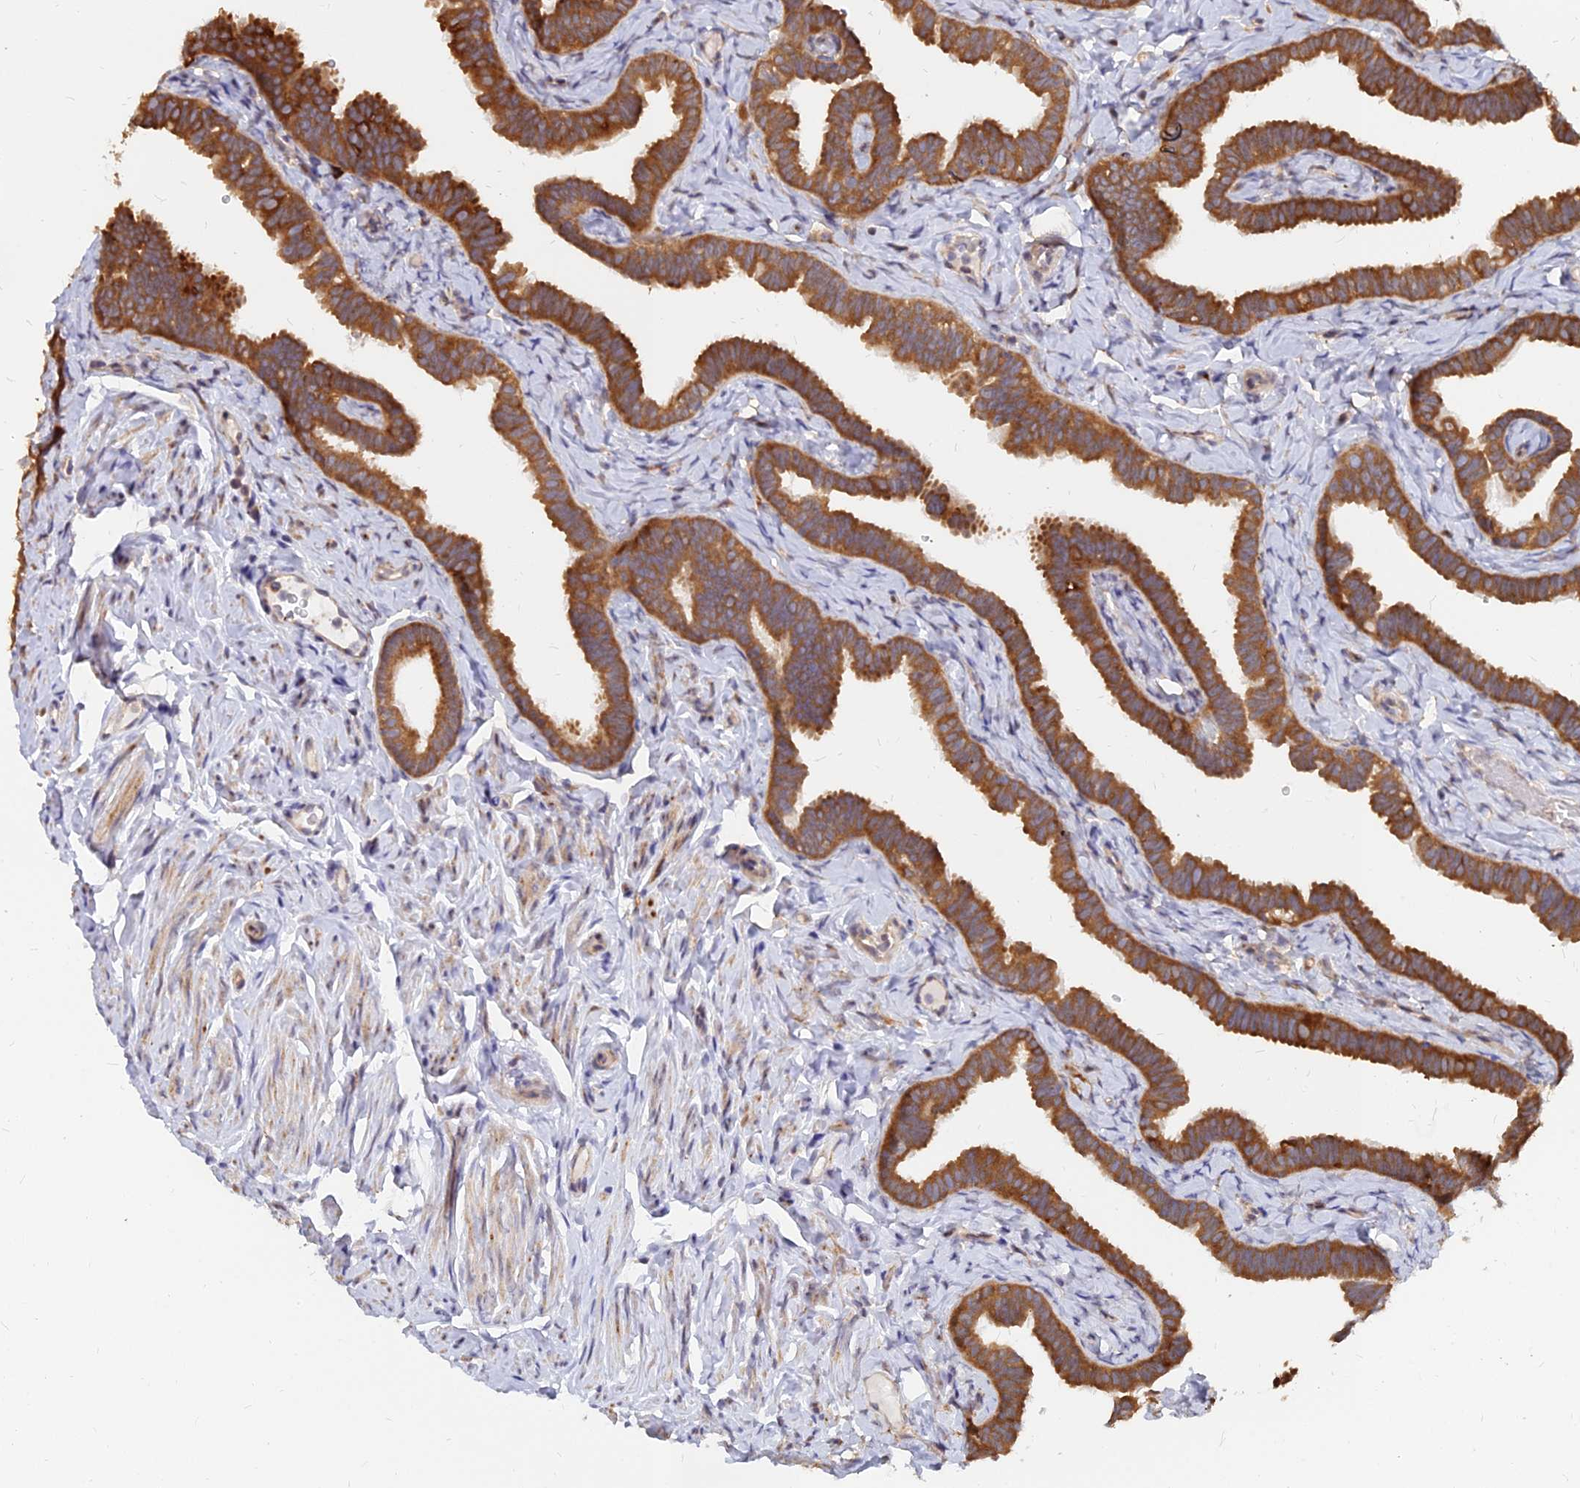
{"staining": {"intensity": "strong", "quantity": ">75%", "location": "cytoplasmic/membranous"}, "tissue": "fallopian tube", "cell_type": "Glandular cells", "image_type": "normal", "snomed": [{"axis": "morphology", "description": "Normal tissue, NOS"}, {"axis": "topography", "description": "Fallopian tube"}], "caption": "Immunohistochemistry (IHC) (DAB) staining of normal fallopian tube exhibits strong cytoplasmic/membranous protein positivity in about >75% of glandular cells.", "gene": "CCT6A", "patient": {"sex": "female", "age": 65}}